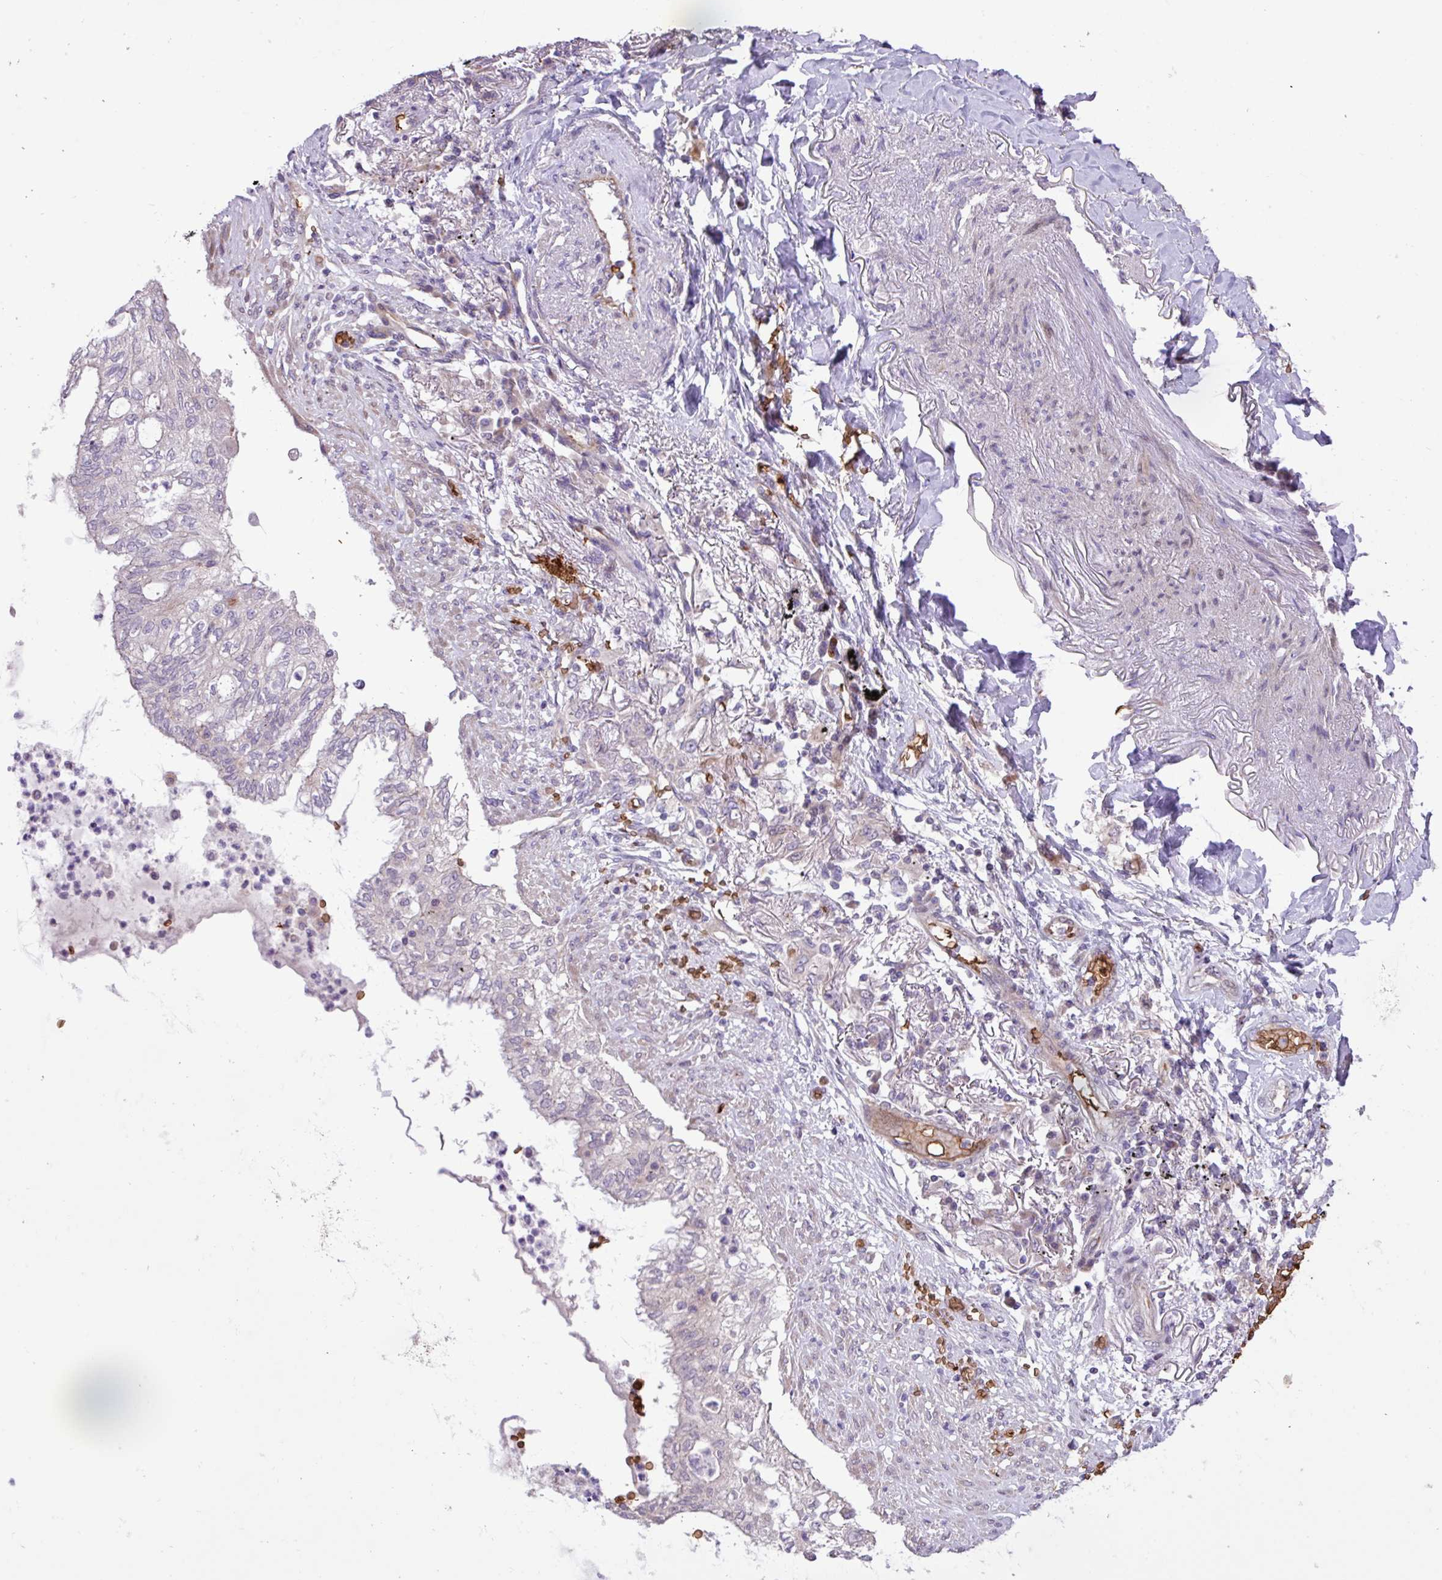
{"staining": {"intensity": "negative", "quantity": "none", "location": "none"}, "tissue": "lung cancer", "cell_type": "Tumor cells", "image_type": "cancer", "snomed": [{"axis": "morphology", "description": "Adenocarcinoma, NOS"}, {"axis": "topography", "description": "Lung"}], "caption": "Tumor cells are negative for protein expression in human adenocarcinoma (lung).", "gene": "RAD21L1", "patient": {"sex": "female", "age": 70}}